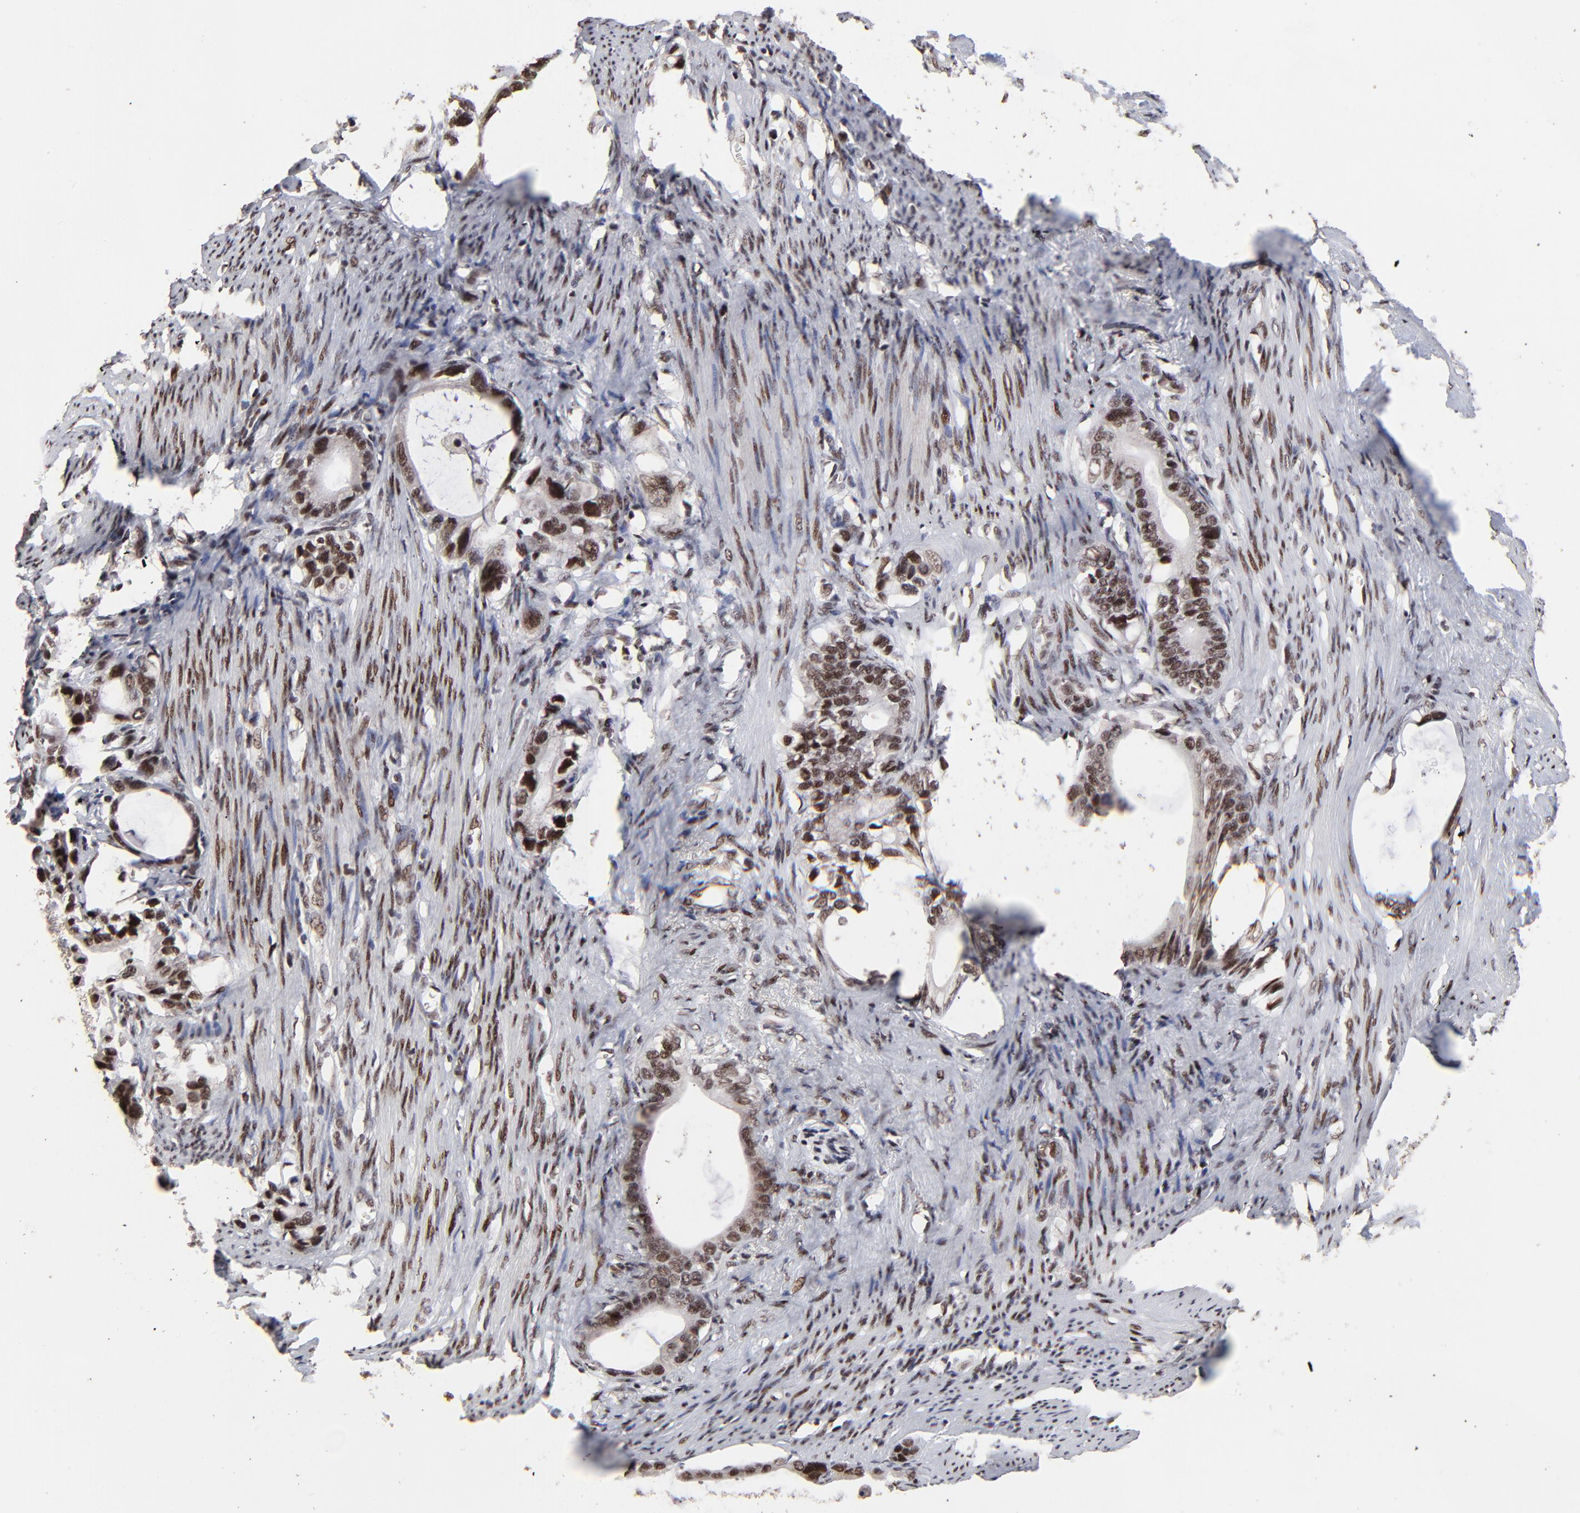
{"staining": {"intensity": "strong", "quantity": ">75%", "location": "nuclear"}, "tissue": "stomach cancer", "cell_type": "Tumor cells", "image_type": "cancer", "snomed": [{"axis": "morphology", "description": "Adenocarcinoma, NOS"}, {"axis": "topography", "description": "Stomach"}], "caption": "This image reveals IHC staining of human stomach cancer (adenocarcinoma), with high strong nuclear expression in about >75% of tumor cells.", "gene": "RBM22", "patient": {"sex": "female", "age": 75}}